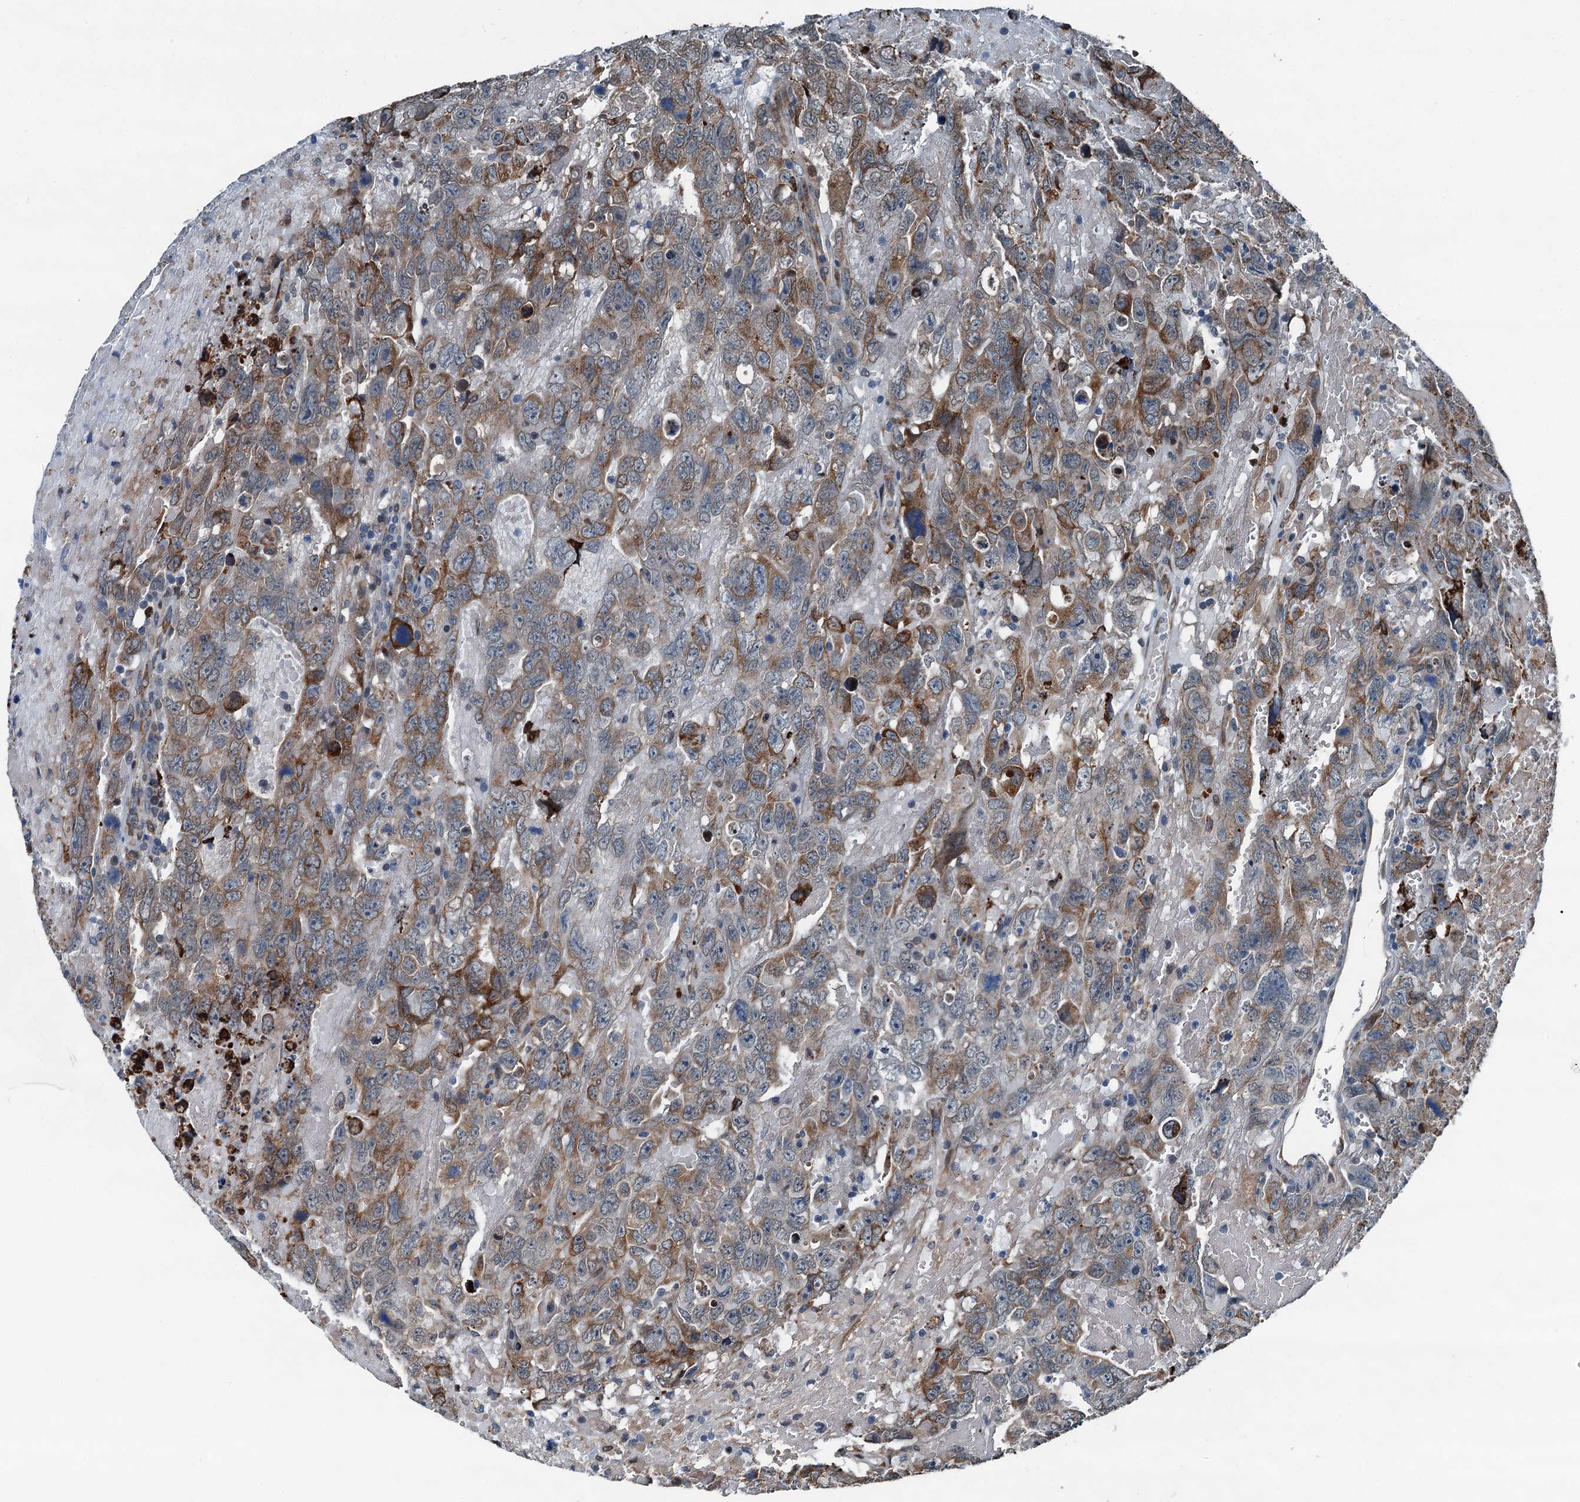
{"staining": {"intensity": "moderate", "quantity": "25%-75%", "location": "cytoplasmic/membranous"}, "tissue": "testis cancer", "cell_type": "Tumor cells", "image_type": "cancer", "snomed": [{"axis": "morphology", "description": "Carcinoma, Embryonal, NOS"}, {"axis": "topography", "description": "Testis"}], "caption": "Testis cancer stained with a brown dye reveals moderate cytoplasmic/membranous positive expression in approximately 25%-75% of tumor cells.", "gene": "TAMALIN", "patient": {"sex": "male", "age": 45}}